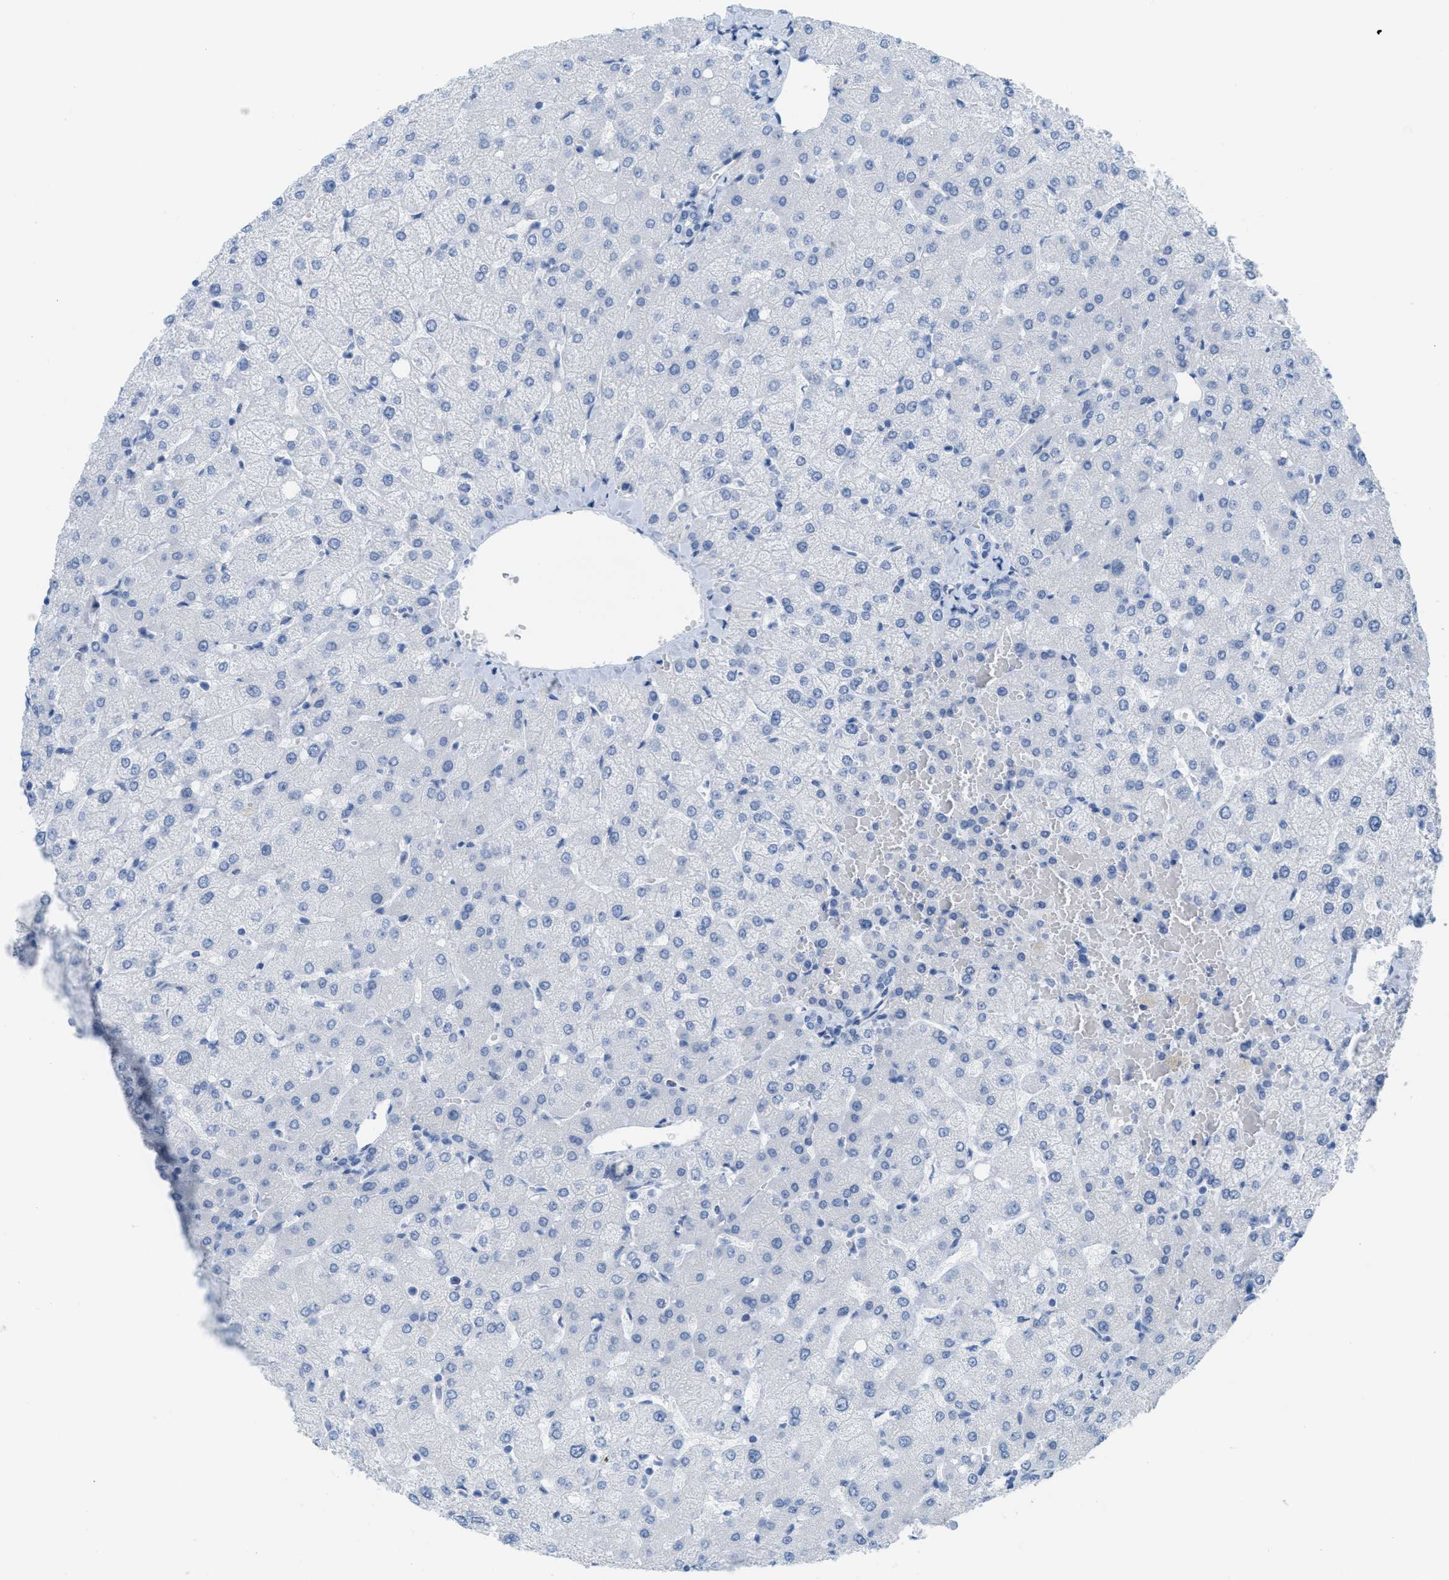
{"staining": {"intensity": "negative", "quantity": "none", "location": "none"}, "tissue": "liver", "cell_type": "Cholangiocytes", "image_type": "normal", "snomed": [{"axis": "morphology", "description": "Normal tissue, NOS"}, {"axis": "topography", "description": "Liver"}], "caption": "Immunohistochemistry of benign liver exhibits no positivity in cholangiocytes. Brightfield microscopy of immunohistochemistry (IHC) stained with DAB (3,3'-diaminobenzidine) (brown) and hematoxylin (blue), captured at high magnification.", "gene": "SLC12A1", "patient": {"sex": "female", "age": 54}}